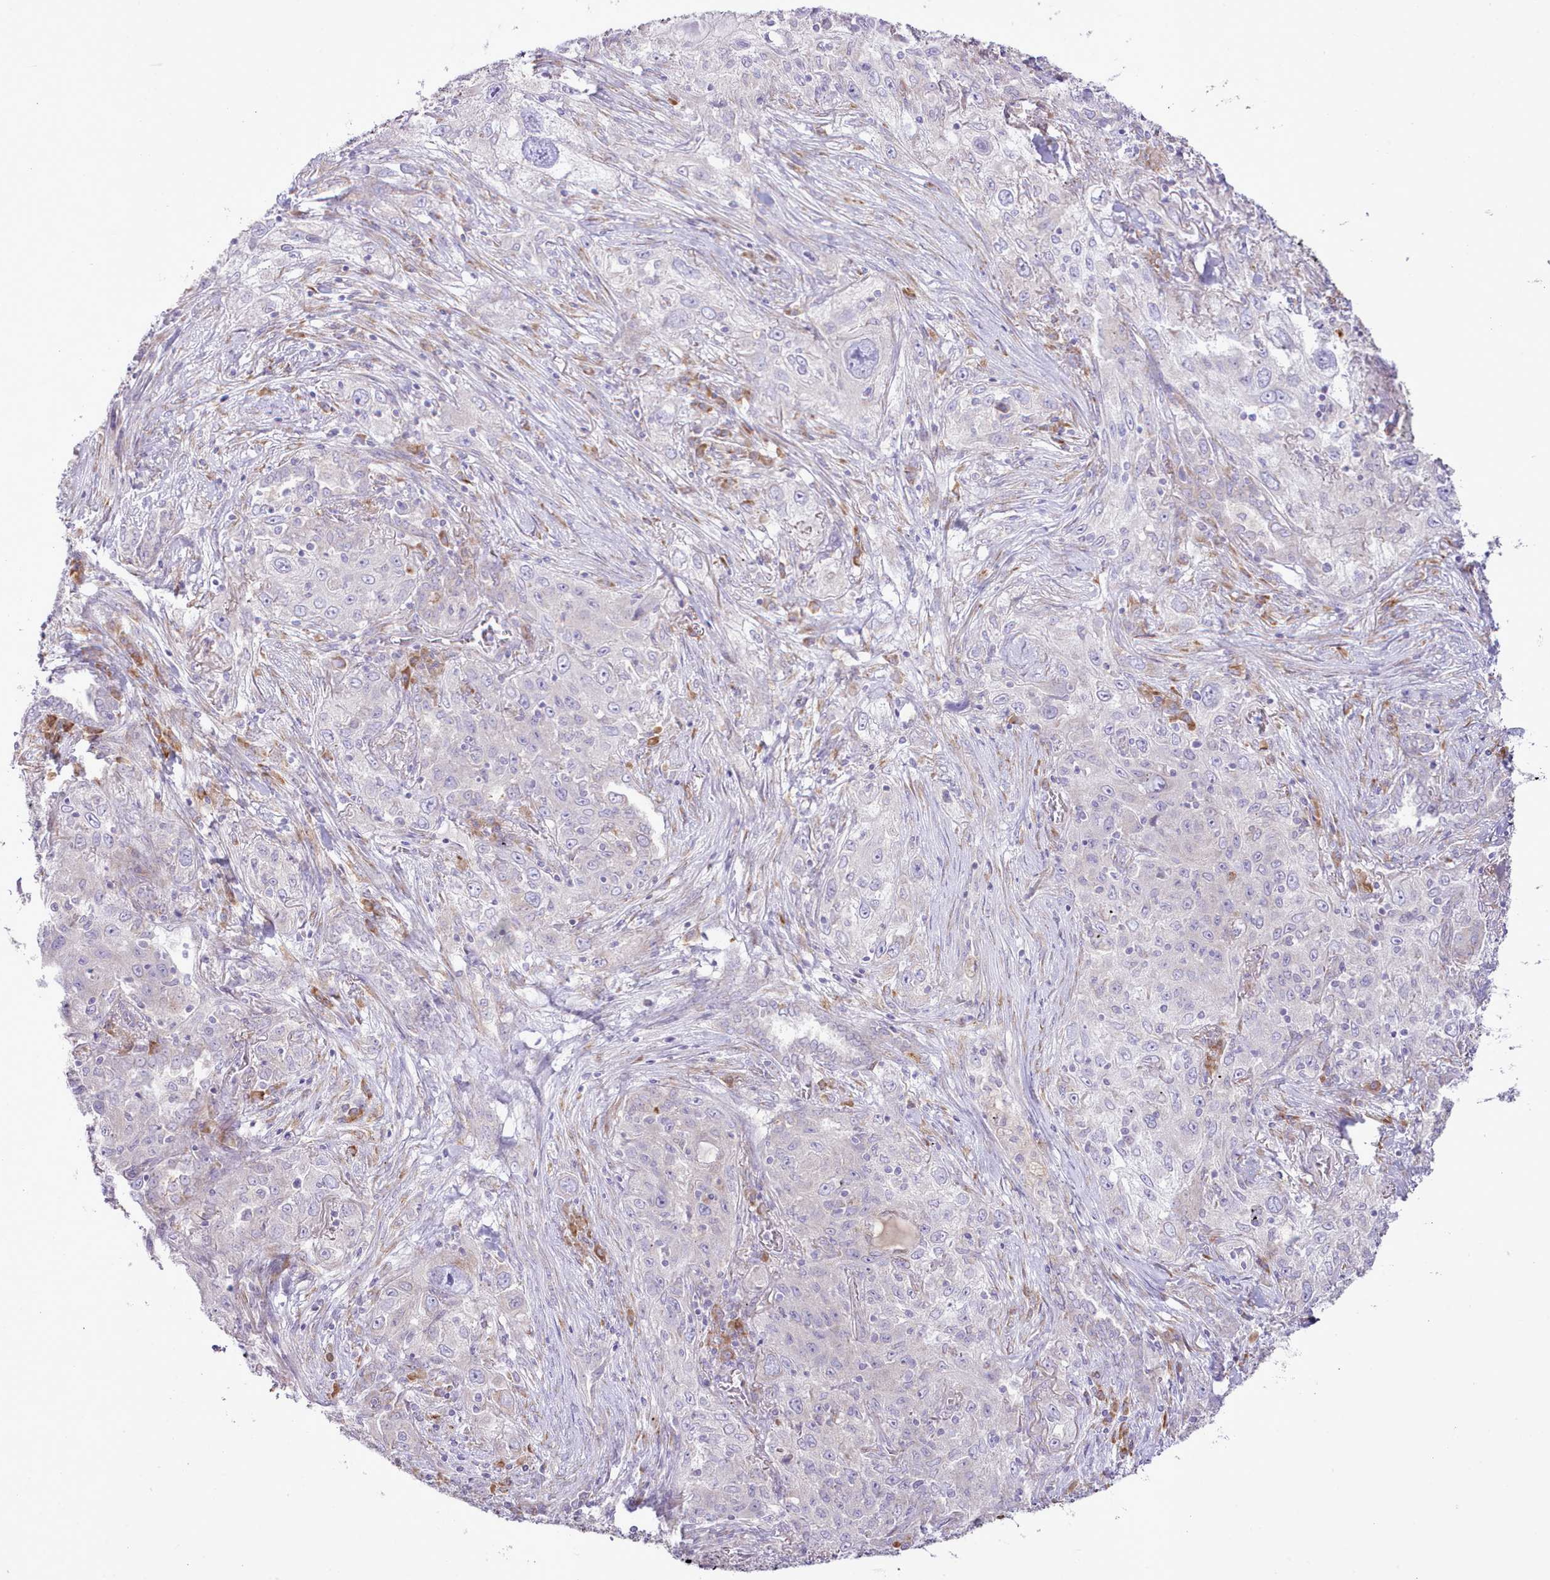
{"staining": {"intensity": "negative", "quantity": "none", "location": "none"}, "tissue": "lung cancer", "cell_type": "Tumor cells", "image_type": "cancer", "snomed": [{"axis": "morphology", "description": "Squamous cell carcinoma, NOS"}, {"axis": "topography", "description": "Lung"}], "caption": "Immunohistochemistry of human lung squamous cell carcinoma exhibits no positivity in tumor cells.", "gene": "CCL1", "patient": {"sex": "female", "age": 69}}